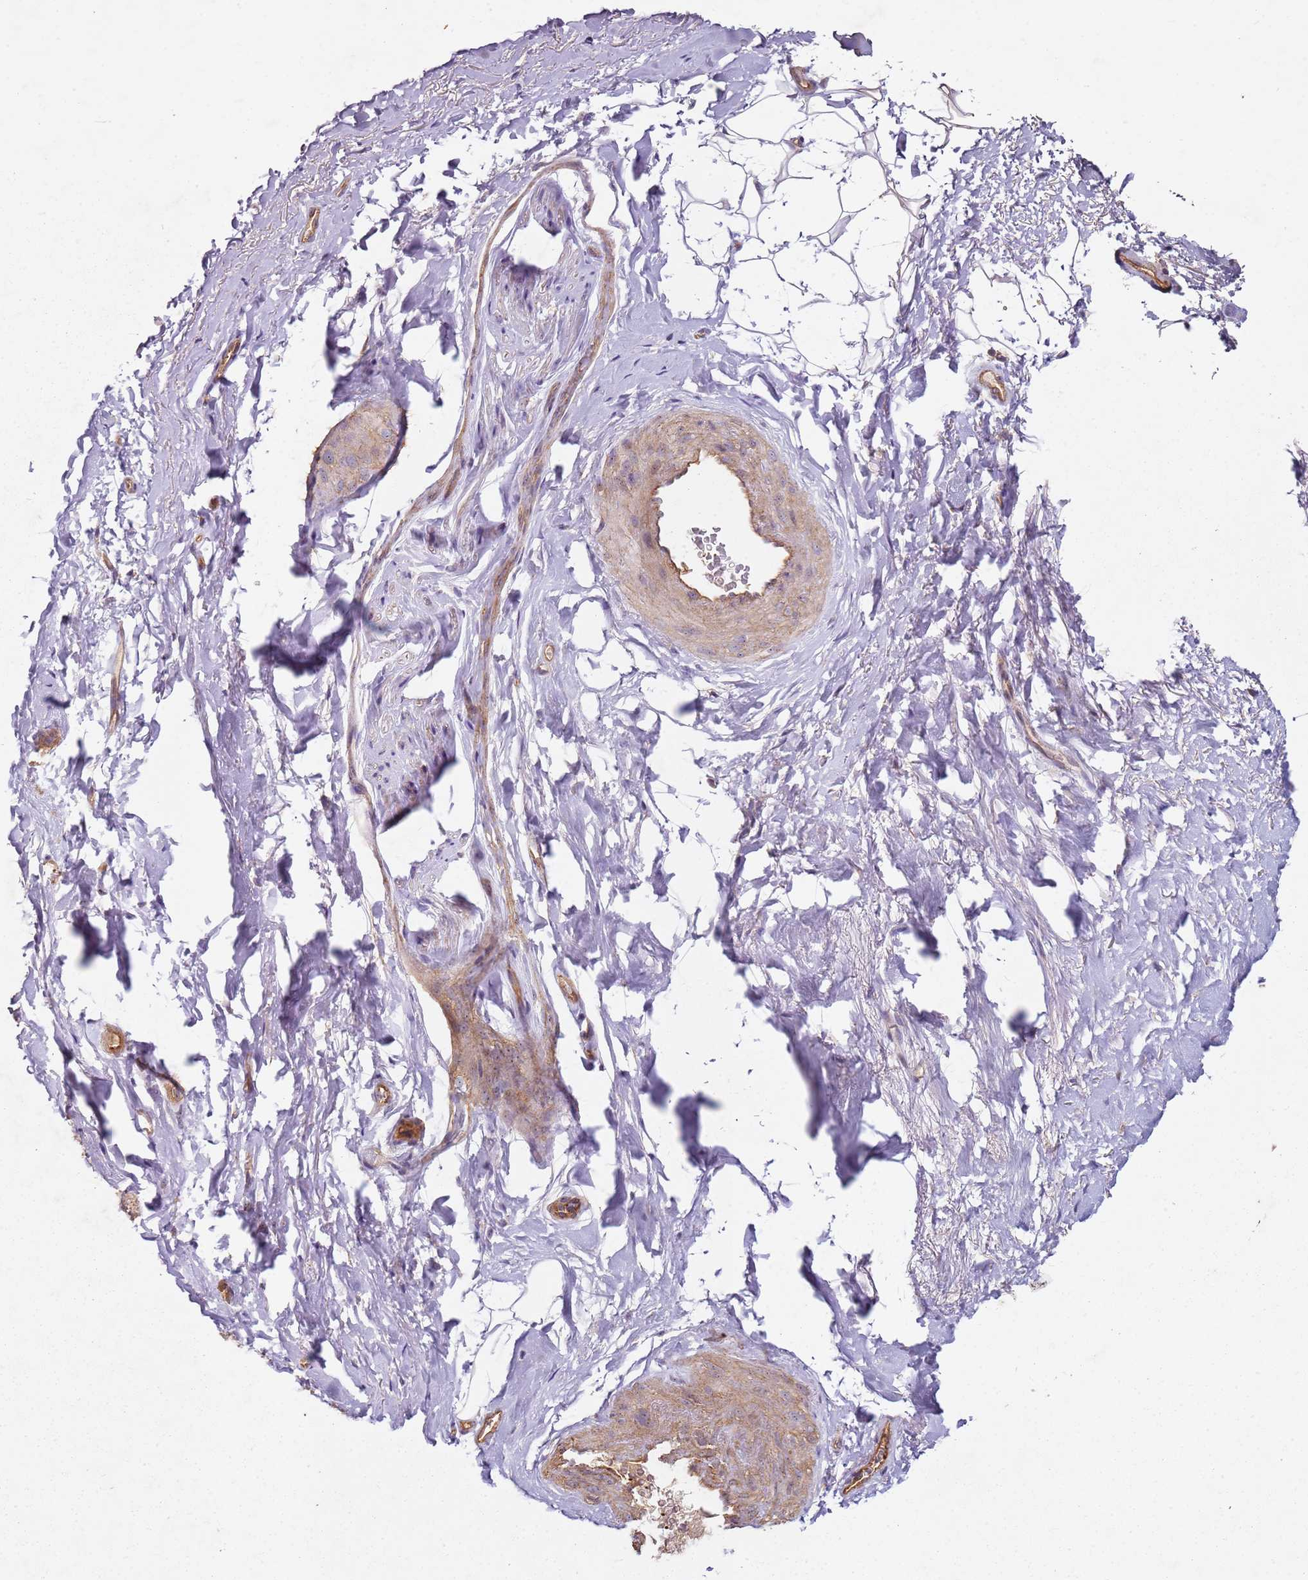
{"staining": {"intensity": "weak", "quantity": "25%-75%", "location": "cytoplasmic/membranous"}, "tissue": "smooth muscle", "cell_type": "Smooth muscle cells", "image_type": "normal", "snomed": [{"axis": "morphology", "description": "Normal tissue, NOS"}, {"axis": "topography", "description": "Smooth muscle"}, {"axis": "topography", "description": "Peripheral nerve tissue"}], "caption": "This micrograph reveals immunohistochemistry staining of normal human smooth muscle, with low weak cytoplasmic/membranous positivity in about 25%-75% of smooth muscle cells.", "gene": "C2CD4B", "patient": {"sex": "male", "age": 69}}